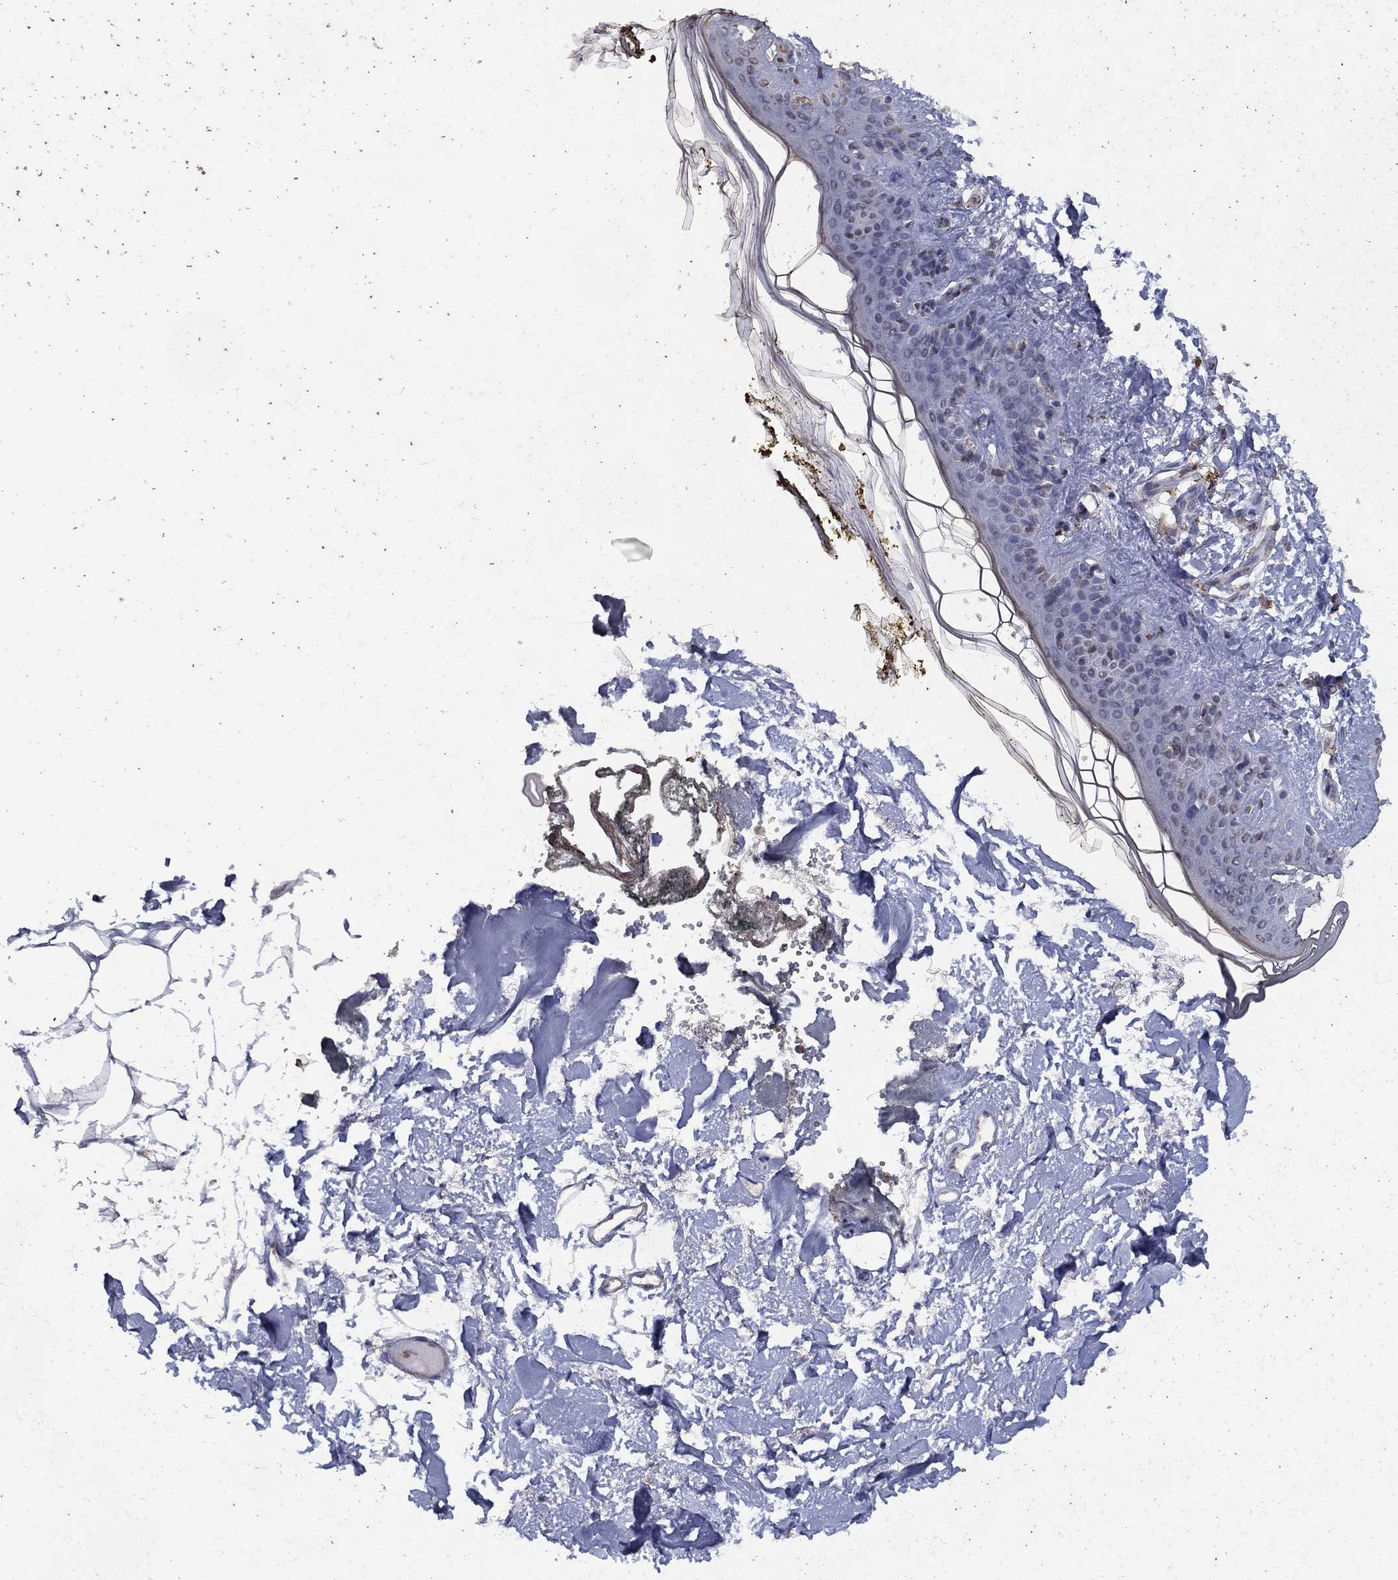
{"staining": {"intensity": "negative", "quantity": "none", "location": "none"}, "tissue": "skin", "cell_type": "Fibroblasts", "image_type": "normal", "snomed": [{"axis": "morphology", "description": "Normal tissue, NOS"}, {"axis": "topography", "description": "Skin"}], "caption": "A high-resolution photomicrograph shows immunohistochemistry (IHC) staining of unremarkable skin, which displays no significant positivity in fibroblasts. (DAB (3,3'-diaminobenzidine) IHC, high magnification).", "gene": "GPR183", "patient": {"sex": "female", "age": 34}}